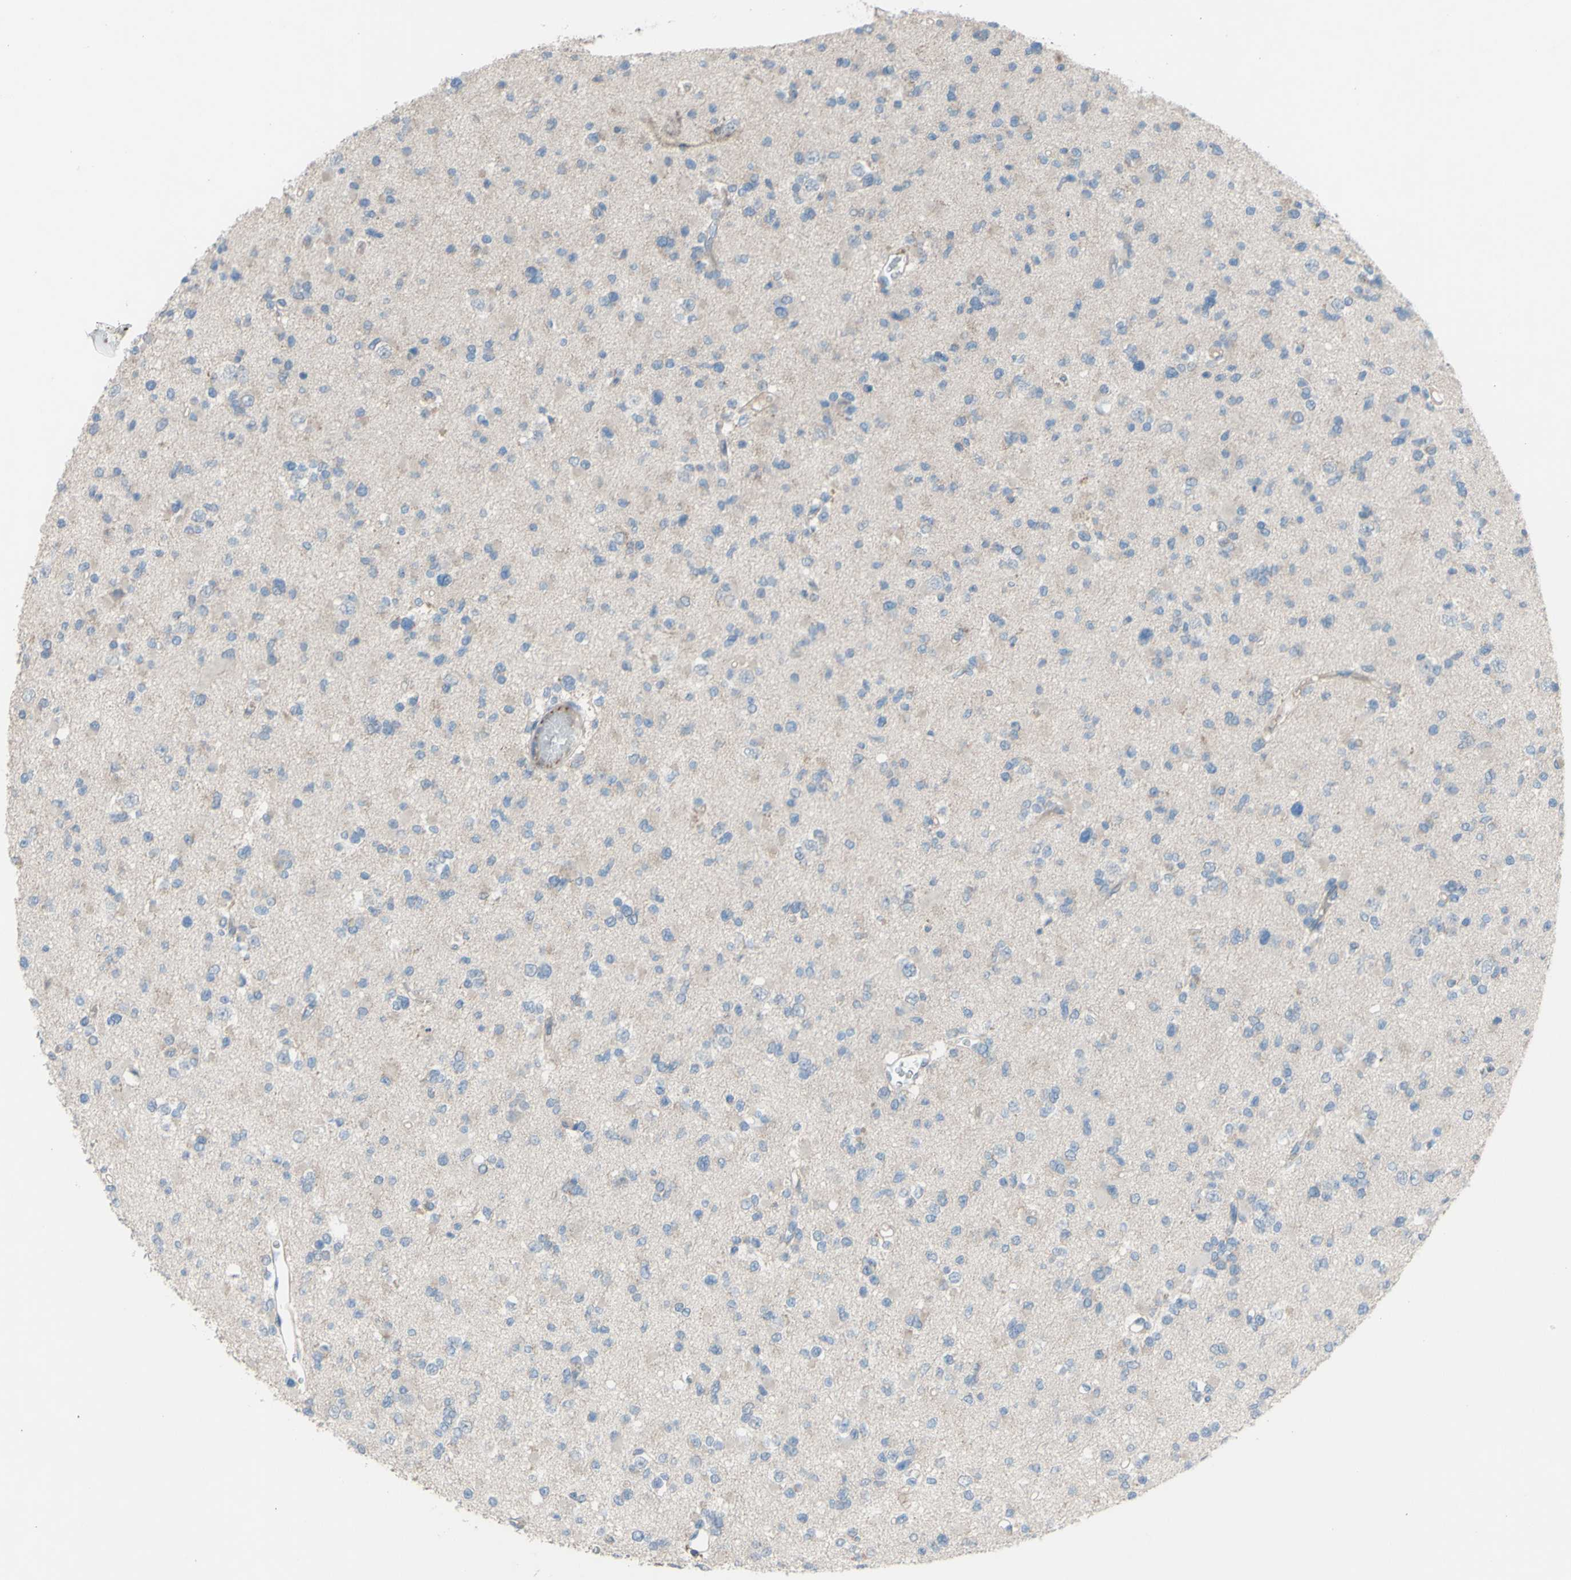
{"staining": {"intensity": "negative", "quantity": "none", "location": "none"}, "tissue": "glioma", "cell_type": "Tumor cells", "image_type": "cancer", "snomed": [{"axis": "morphology", "description": "Glioma, malignant, Low grade"}, {"axis": "topography", "description": "Brain"}], "caption": "IHC histopathology image of neoplastic tissue: human malignant glioma (low-grade) stained with DAB shows no significant protein staining in tumor cells.", "gene": "CDCP1", "patient": {"sex": "female", "age": 22}}